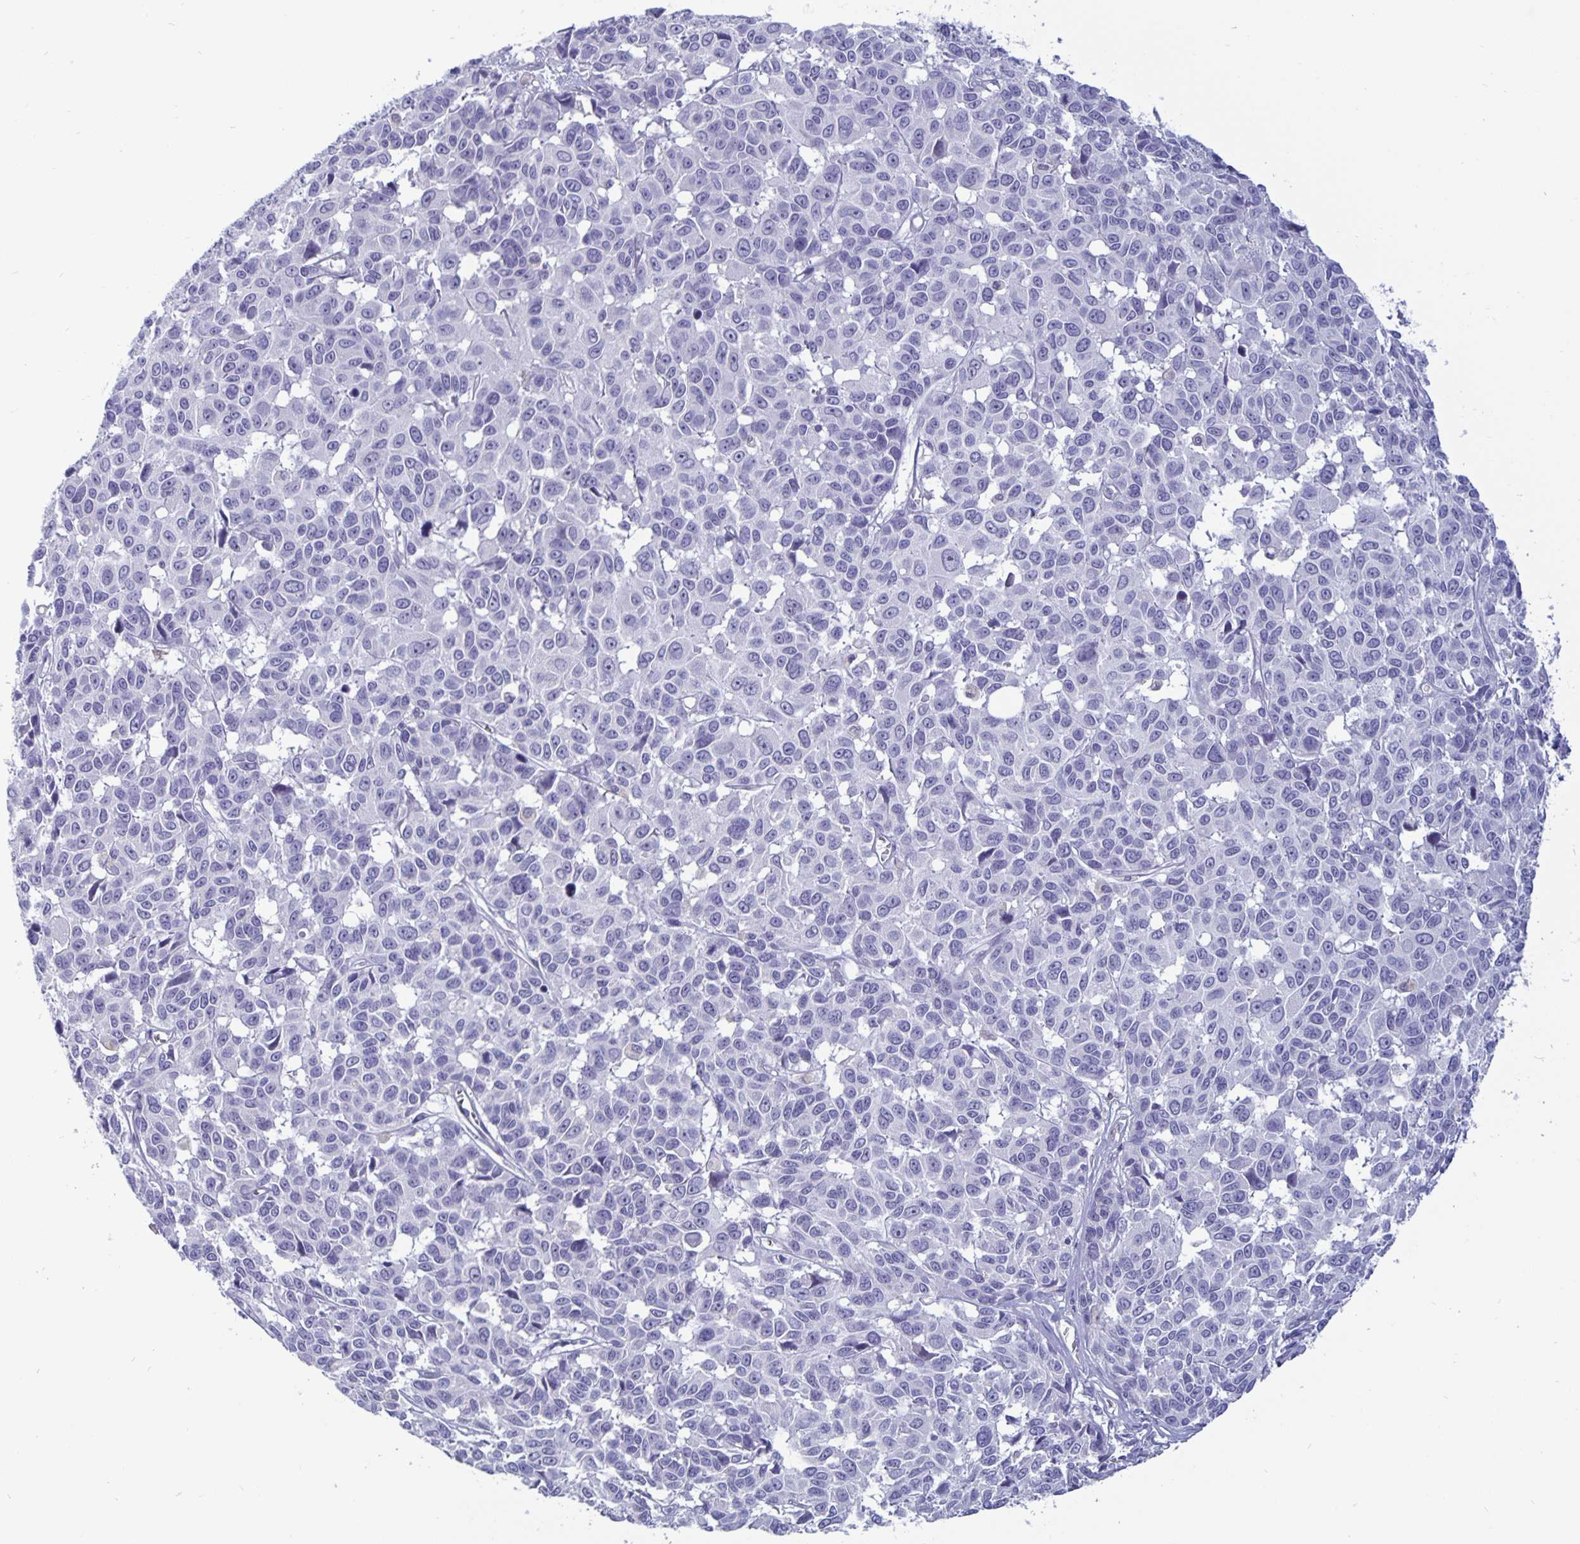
{"staining": {"intensity": "negative", "quantity": "none", "location": "none"}, "tissue": "melanoma", "cell_type": "Tumor cells", "image_type": "cancer", "snomed": [{"axis": "morphology", "description": "Malignant melanoma, NOS"}, {"axis": "topography", "description": "Skin"}], "caption": "A micrograph of malignant melanoma stained for a protein reveals no brown staining in tumor cells.", "gene": "PLCB3", "patient": {"sex": "female", "age": 66}}